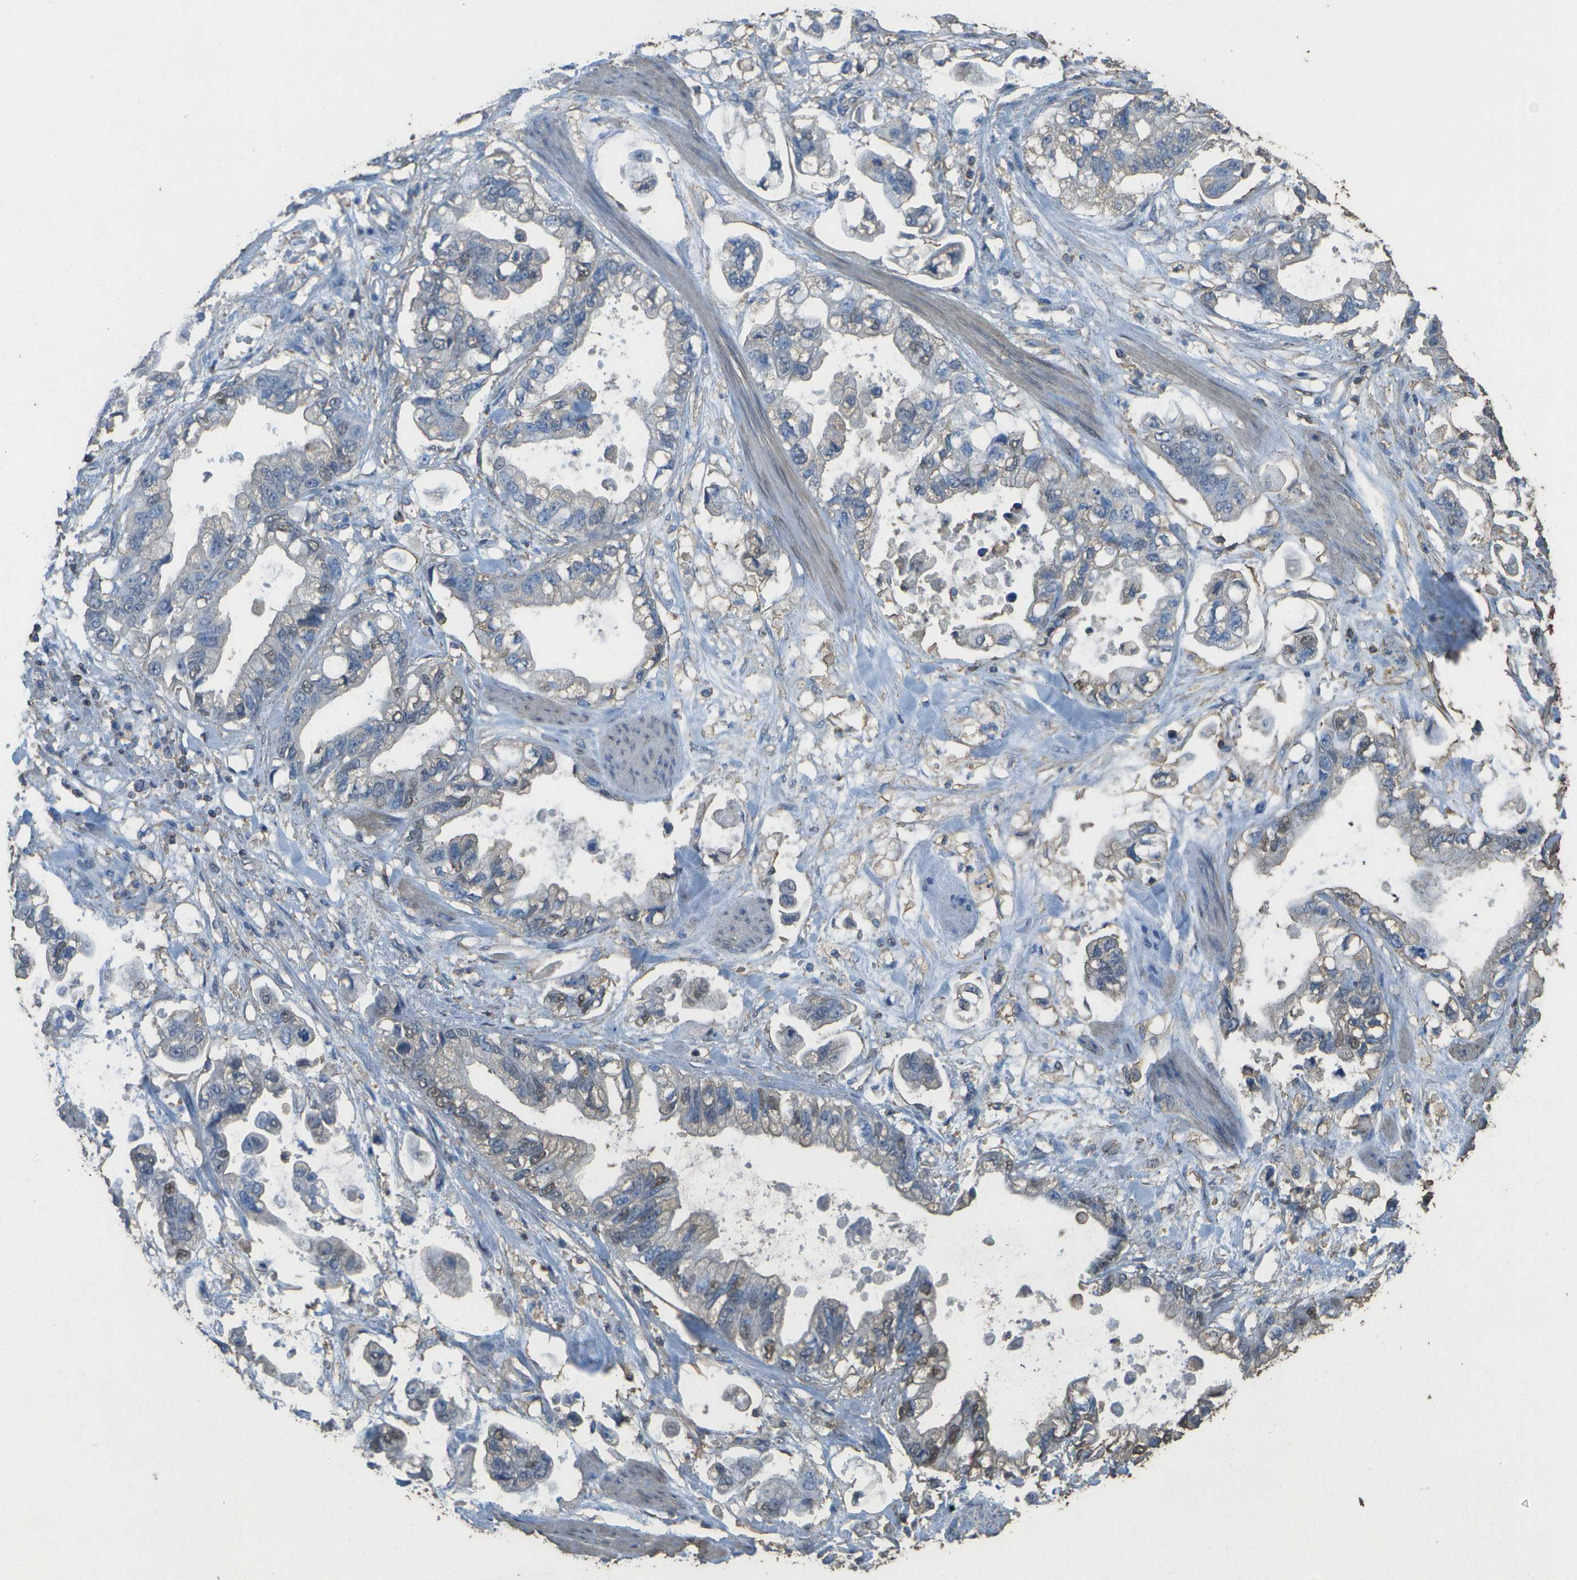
{"staining": {"intensity": "weak", "quantity": "<25%", "location": "nuclear"}, "tissue": "stomach cancer", "cell_type": "Tumor cells", "image_type": "cancer", "snomed": [{"axis": "morphology", "description": "Normal tissue, NOS"}, {"axis": "morphology", "description": "Adenocarcinoma, NOS"}, {"axis": "topography", "description": "Stomach"}], "caption": "IHC micrograph of stomach adenocarcinoma stained for a protein (brown), which reveals no expression in tumor cells.", "gene": "CYP4F11", "patient": {"sex": "male", "age": 62}}